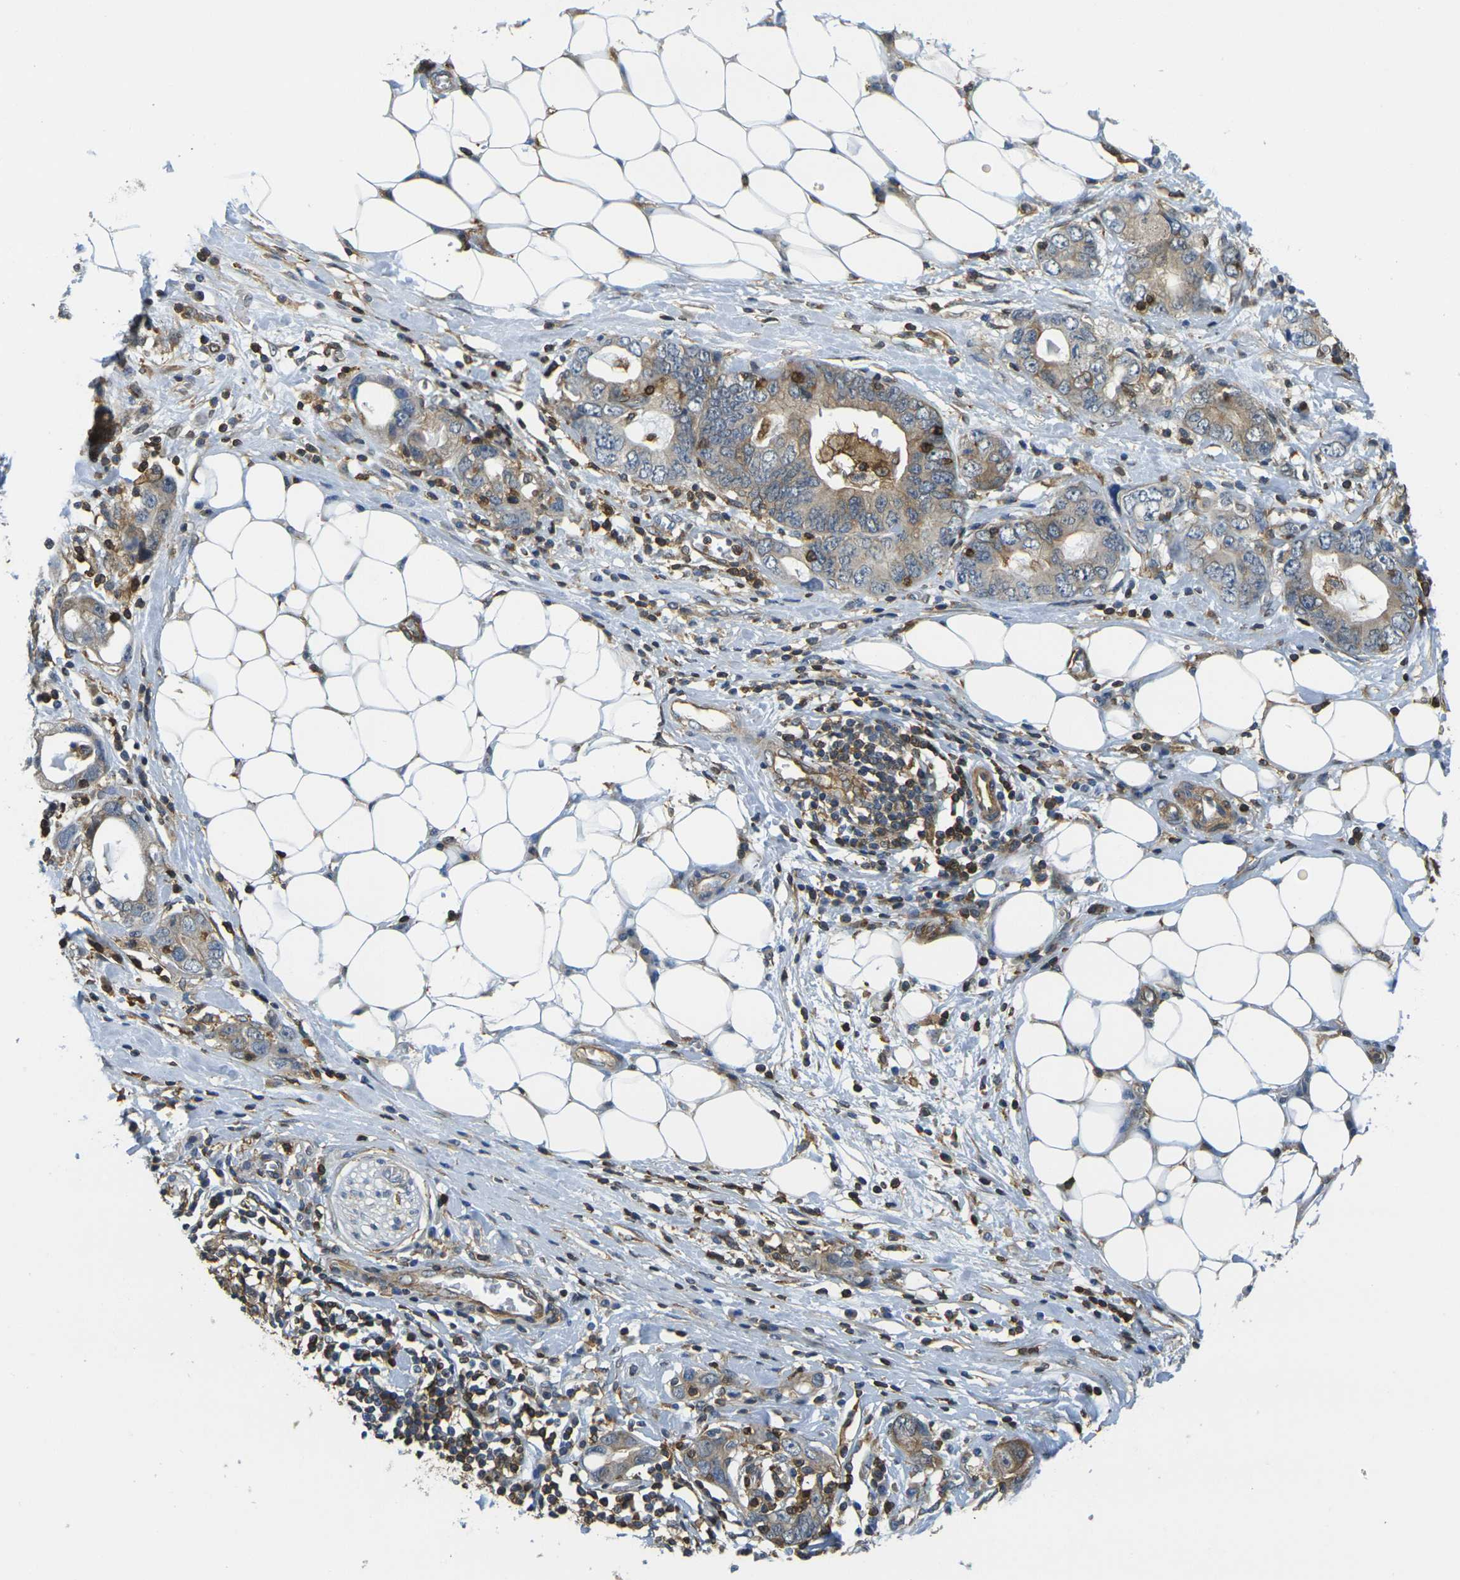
{"staining": {"intensity": "weak", "quantity": "25%-75%", "location": "cytoplasmic/membranous"}, "tissue": "stomach cancer", "cell_type": "Tumor cells", "image_type": "cancer", "snomed": [{"axis": "morphology", "description": "Adenocarcinoma, NOS"}, {"axis": "topography", "description": "Stomach, lower"}], "caption": "Brown immunohistochemical staining in stomach cancer (adenocarcinoma) reveals weak cytoplasmic/membranous expression in about 25%-75% of tumor cells.", "gene": "LASP1", "patient": {"sex": "female", "age": 93}}